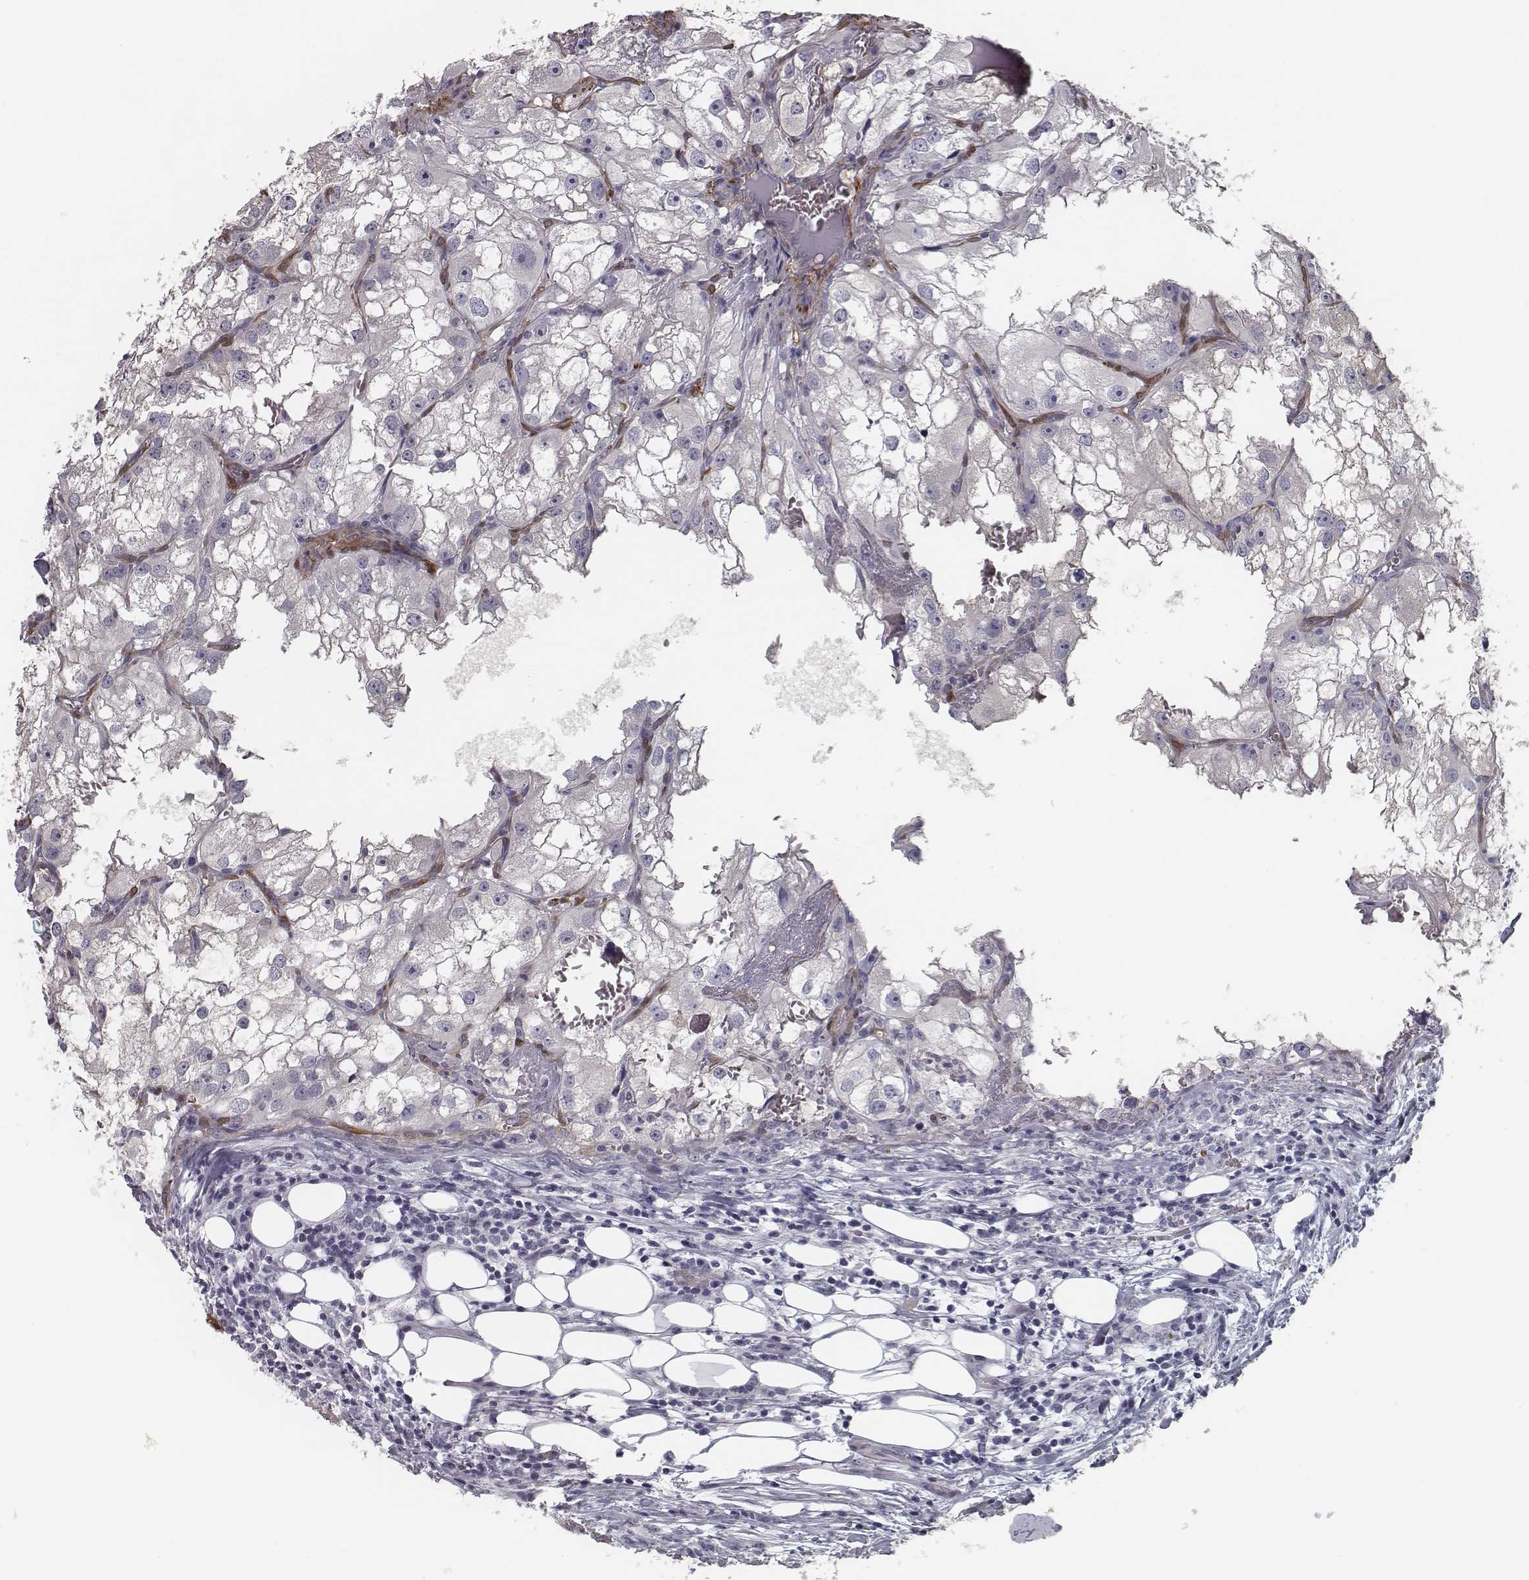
{"staining": {"intensity": "negative", "quantity": "none", "location": "none"}, "tissue": "renal cancer", "cell_type": "Tumor cells", "image_type": "cancer", "snomed": [{"axis": "morphology", "description": "Adenocarcinoma, NOS"}, {"axis": "topography", "description": "Kidney"}], "caption": "Protein analysis of renal cancer exhibits no significant expression in tumor cells.", "gene": "ISYNA1", "patient": {"sex": "male", "age": 59}}